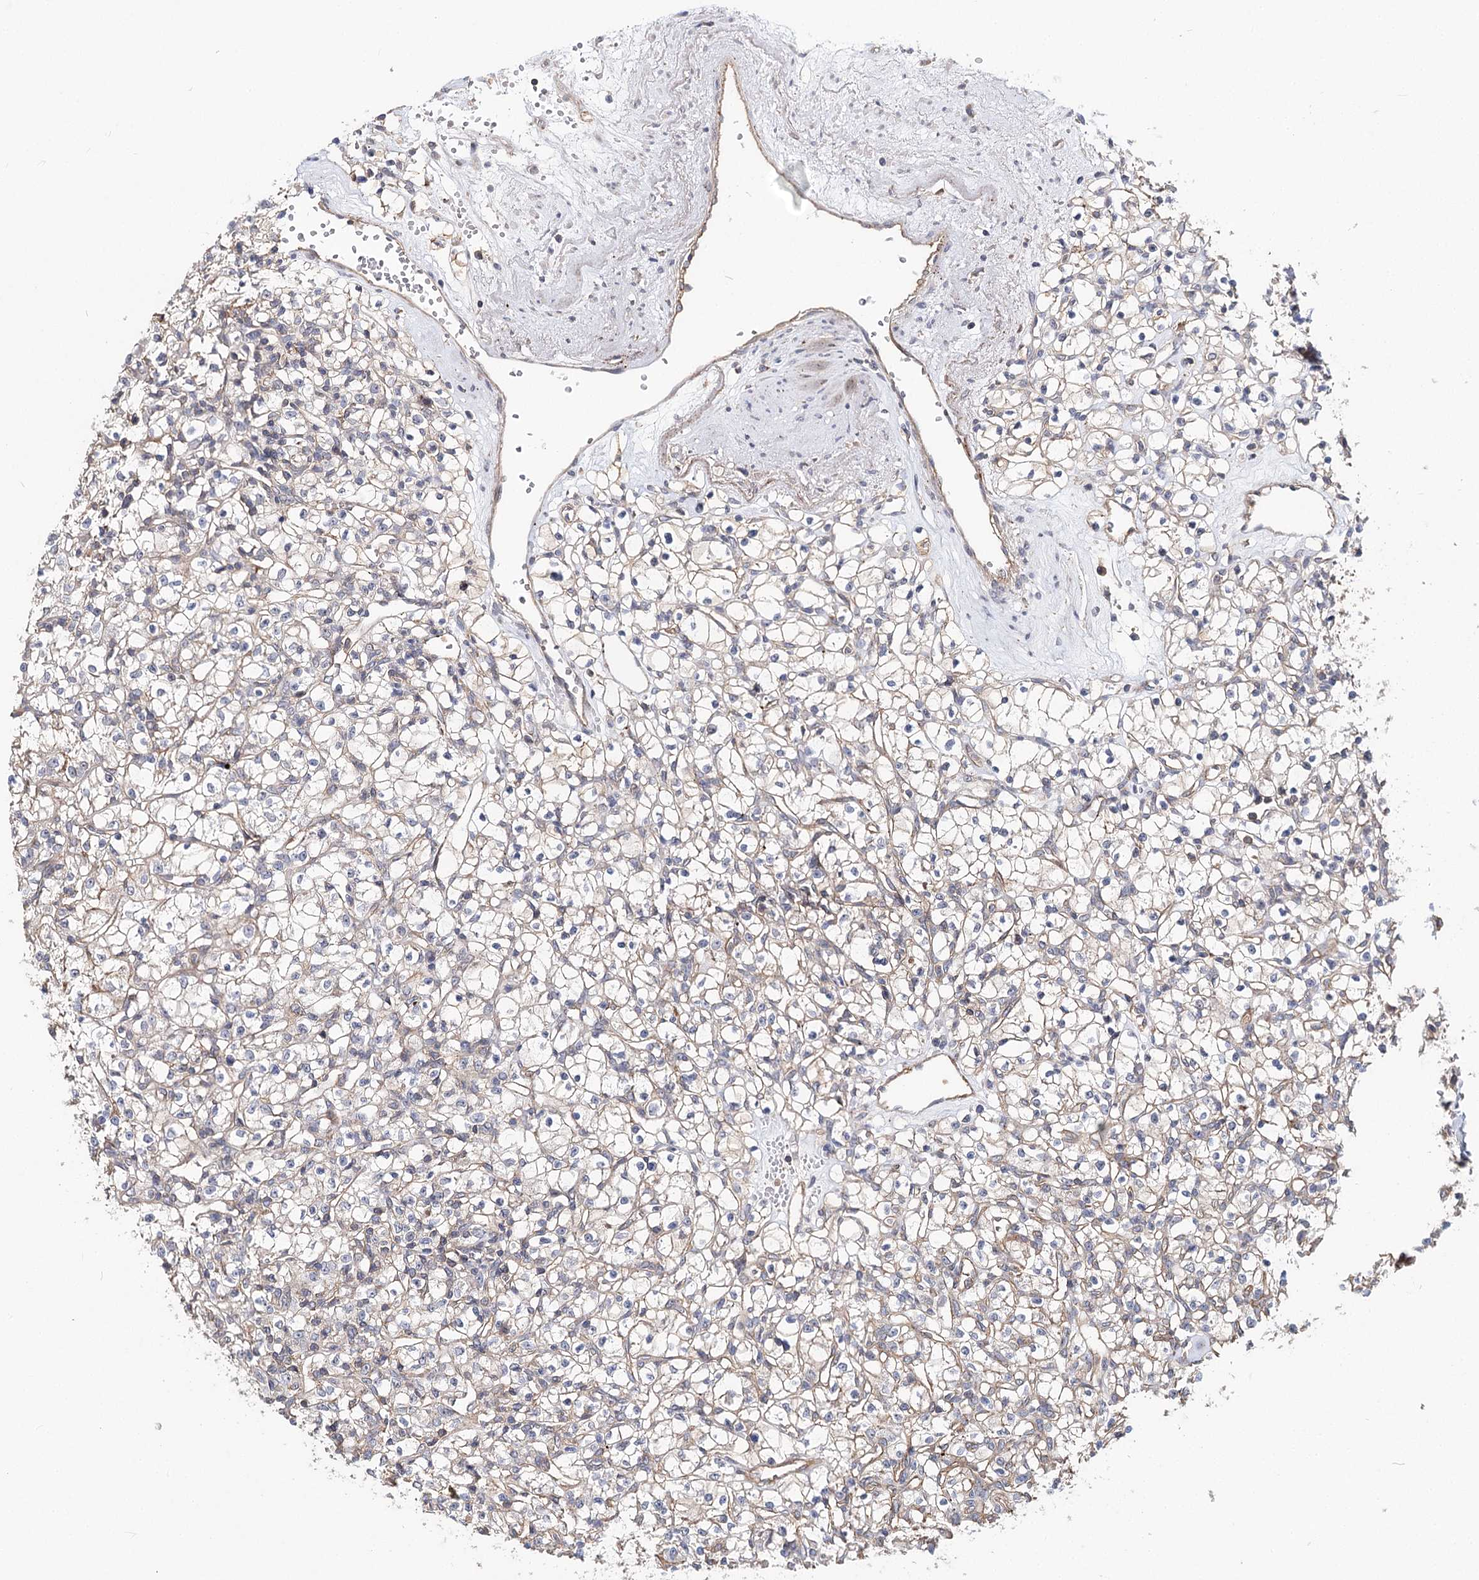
{"staining": {"intensity": "negative", "quantity": "none", "location": "none"}, "tissue": "renal cancer", "cell_type": "Tumor cells", "image_type": "cancer", "snomed": [{"axis": "morphology", "description": "Adenocarcinoma, NOS"}, {"axis": "topography", "description": "Kidney"}], "caption": "Immunohistochemistry micrograph of neoplastic tissue: renal adenocarcinoma stained with DAB reveals no significant protein positivity in tumor cells.", "gene": "TMEM218", "patient": {"sex": "female", "age": 59}}